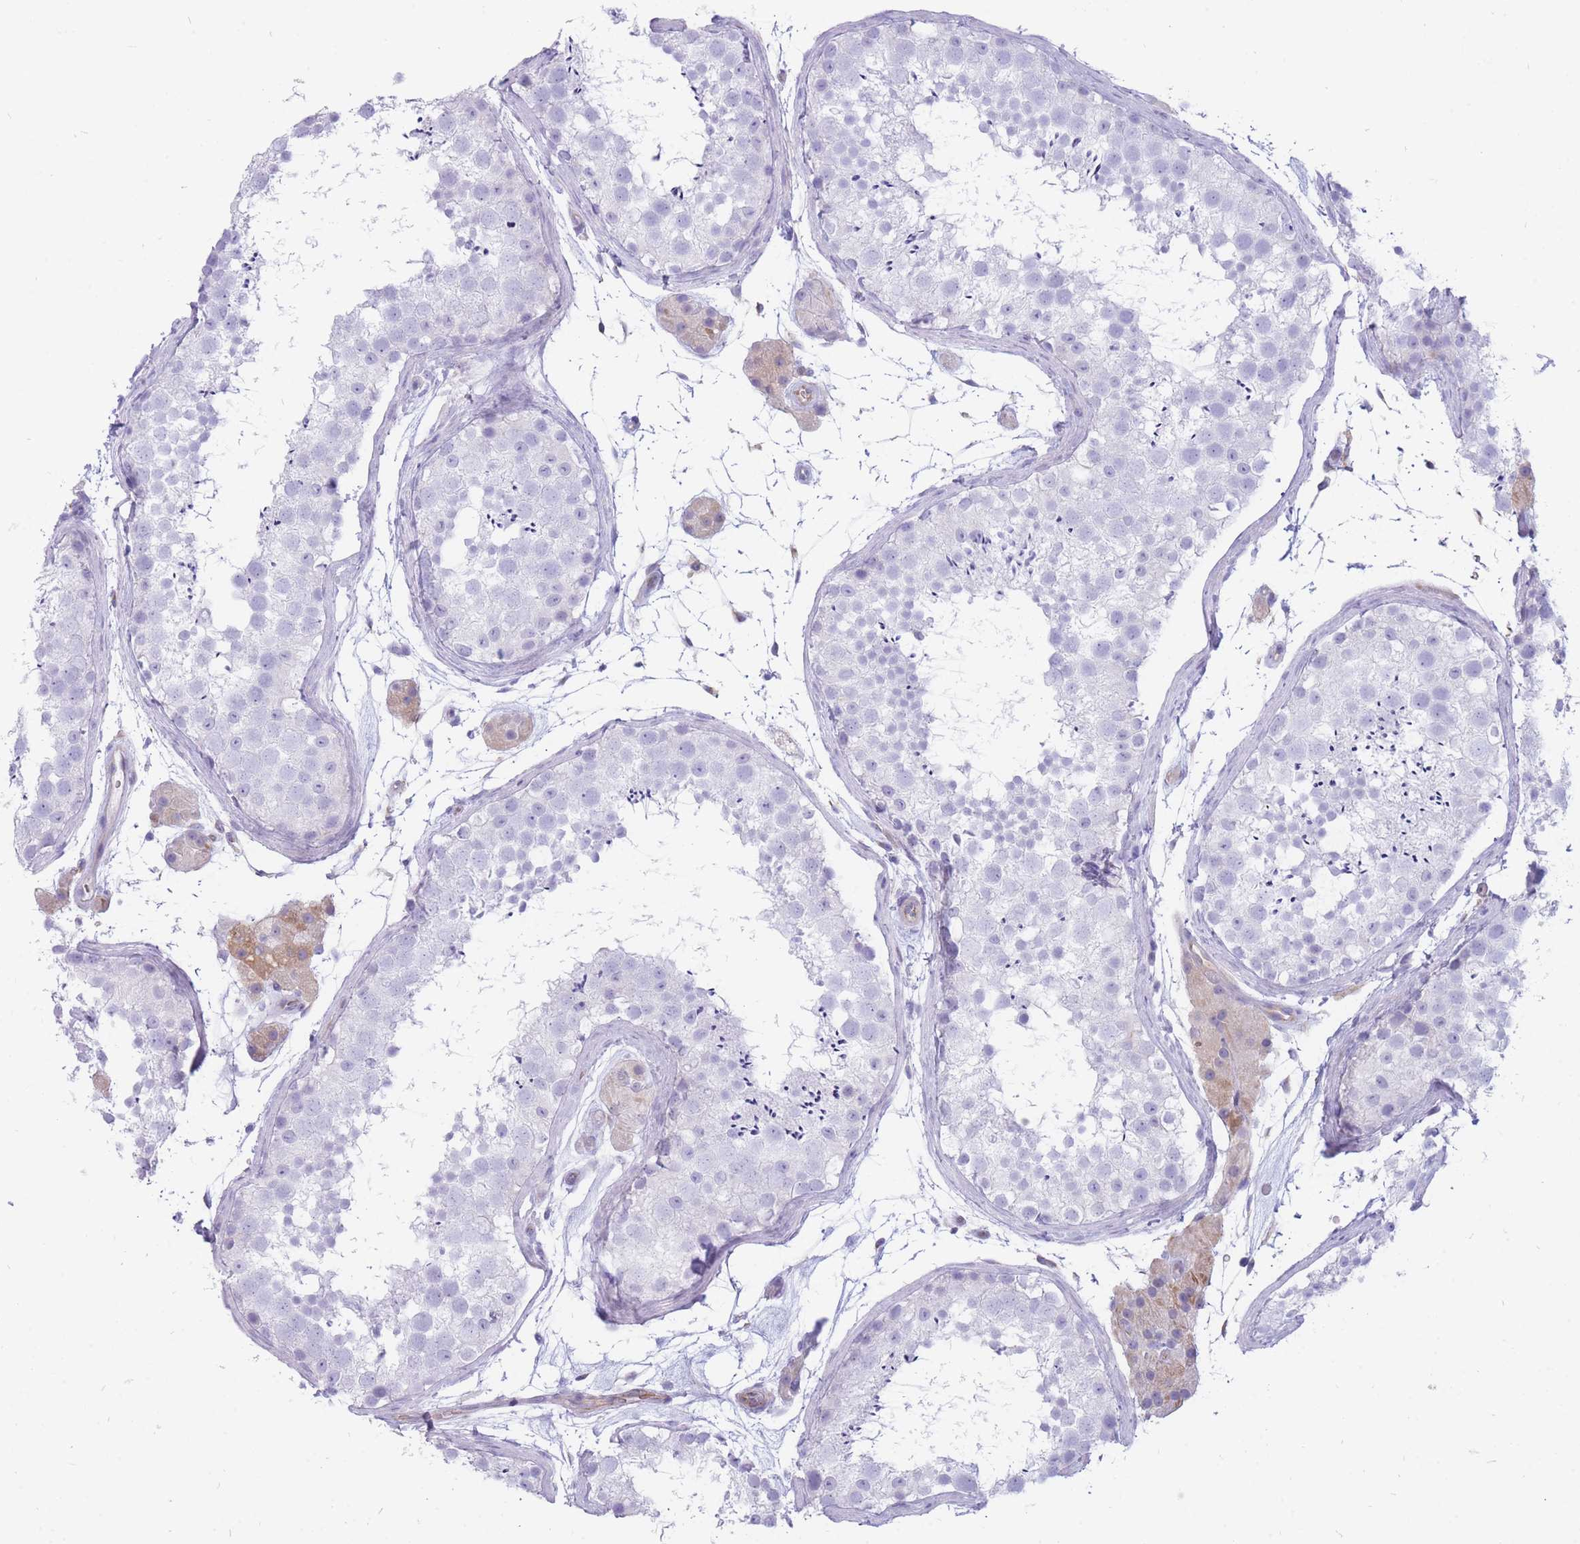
{"staining": {"intensity": "negative", "quantity": "none", "location": "none"}, "tissue": "testis", "cell_type": "Cells in seminiferous ducts", "image_type": "normal", "snomed": [{"axis": "morphology", "description": "Normal tissue, NOS"}, {"axis": "topography", "description": "Testis"}], "caption": "A micrograph of testis stained for a protein displays no brown staining in cells in seminiferous ducts.", "gene": "MTSS2", "patient": {"sex": "male", "age": 41}}